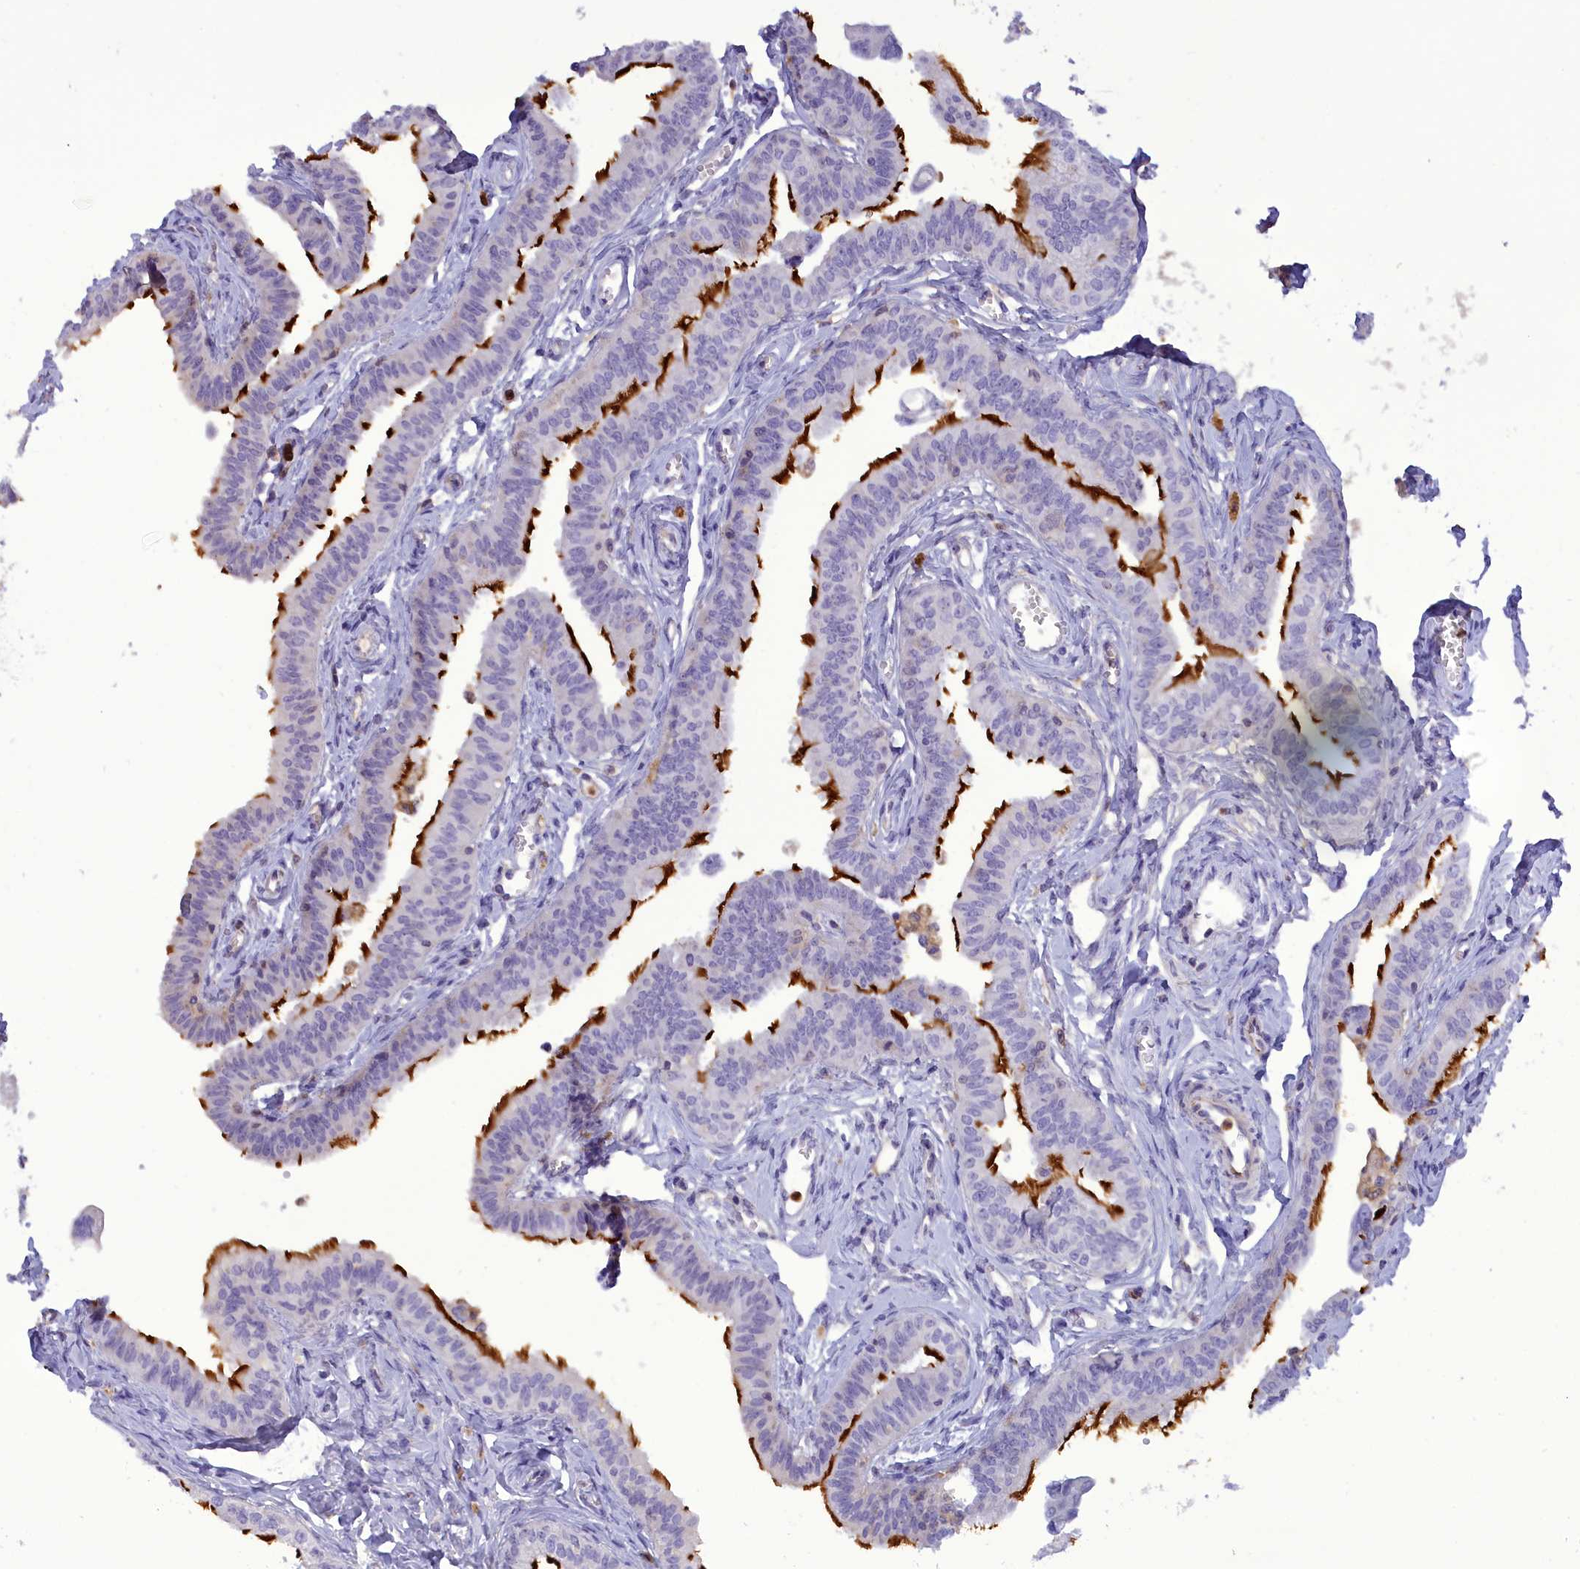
{"staining": {"intensity": "strong", "quantity": "25%-75%", "location": "cytoplasmic/membranous"}, "tissue": "fallopian tube", "cell_type": "Glandular cells", "image_type": "normal", "snomed": [{"axis": "morphology", "description": "Normal tissue, NOS"}, {"axis": "morphology", "description": "Carcinoma, NOS"}, {"axis": "topography", "description": "Fallopian tube"}, {"axis": "topography", "description": "Ovary"}], "caption": "Protein staining of normal fallopian tube shows strong cytoplasmic/membranous expression in about 25%-75% of glandular cells.", "gene": "FAM149B1", "patient": {"sex": "female", "age": 59}}